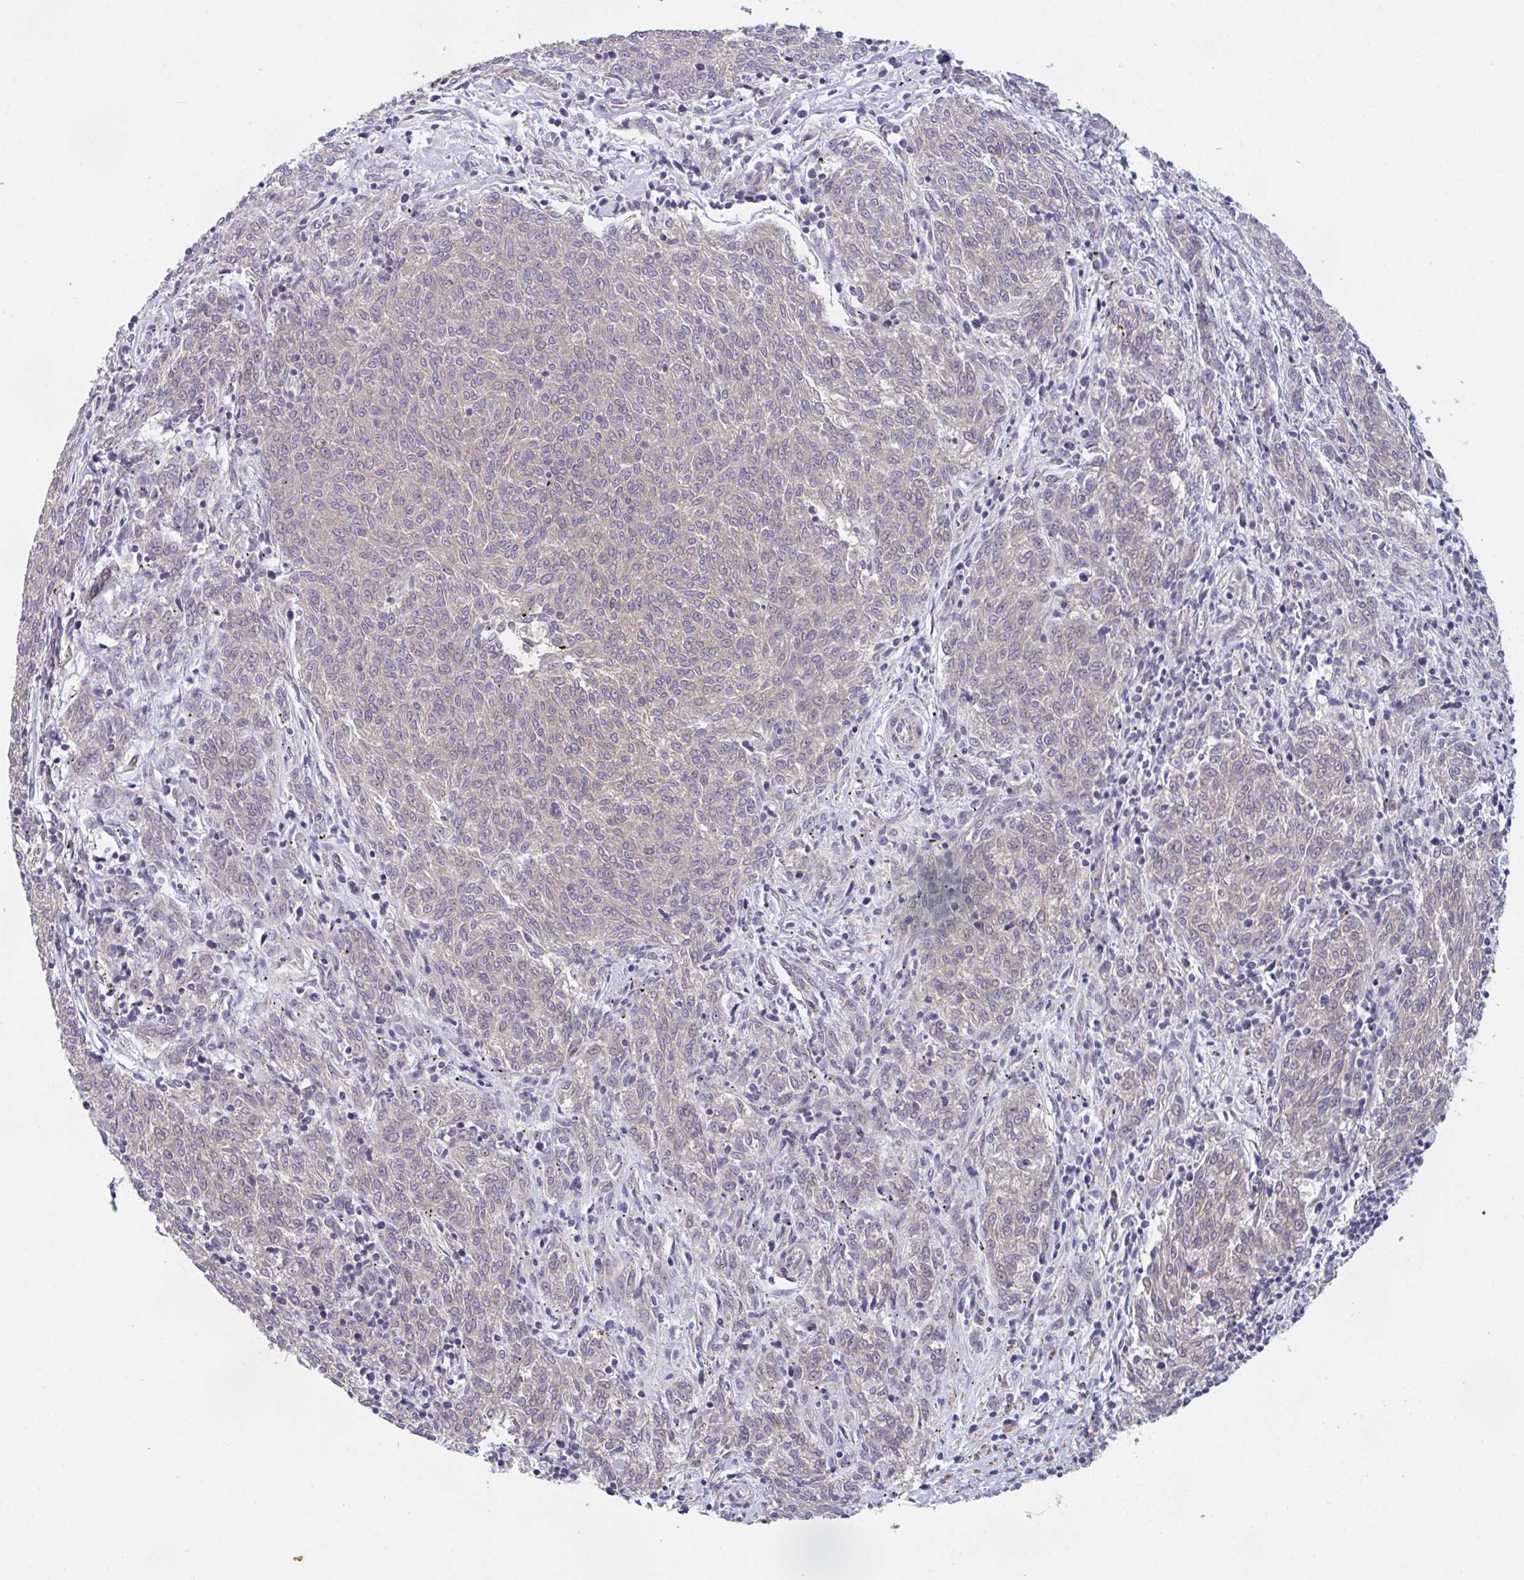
{"staining": {"intensity": "negative", "quantity": "none", "location": "none"}, "tissue": "melanoma", "cell_type": "Tumor cells", "image_type": "cancer", "snomed": [{"axis": "morphology", "description": "Malignant melanoma, NOS"}, {"axis": "topography", "description": "Skin"}], "caption": "There is no significant staining in tumor cells of malignant melanoma.", "gene": "RBM18", "patient": {"sex": "female", "age": 72}}